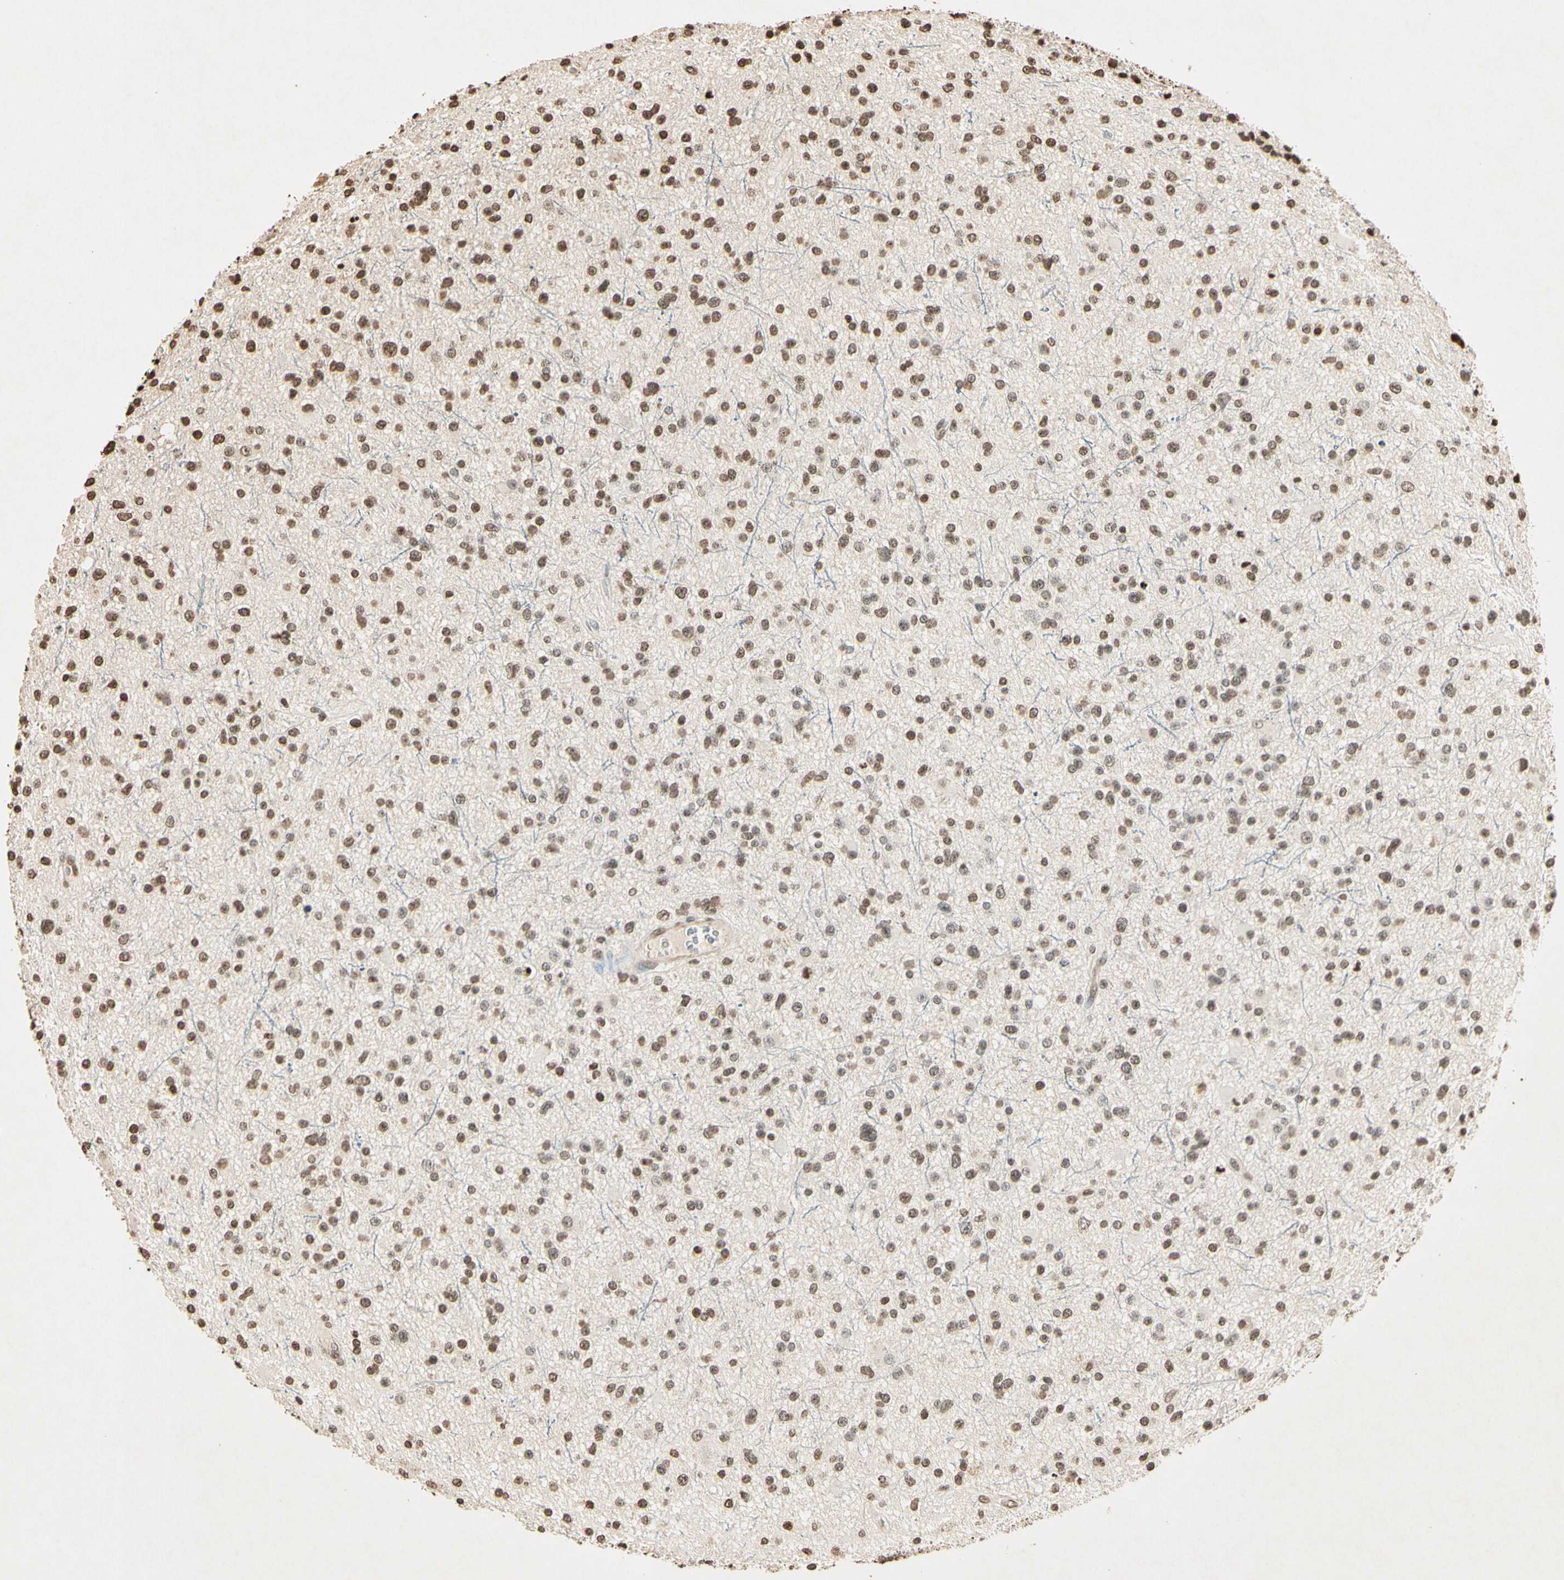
{"staining": {"intensity": "moderate", "quantity": "25%-75%", "location": "nuclear"}, "tissue": "glioma", "cell_type": "Tumor cells", "image_type": "cancer", "snomed": [{"axis": "morphology", "description": "Glioma, malignant, High grade"}, {"axis": "topography", "description": "Brain"}], "caption": "A brown stain labels moderate nuclear positivity of a protein in human malignant glioma (high-grade) tumor cells. The staining is performed using DAB (3,3'-diaminobenzidine) brown chromogen to label protein expression. The nuclei are counter-stained blue using hematoxylin.", "gene": "TOP1", "patient": {"sex": "male", "age": 33}}